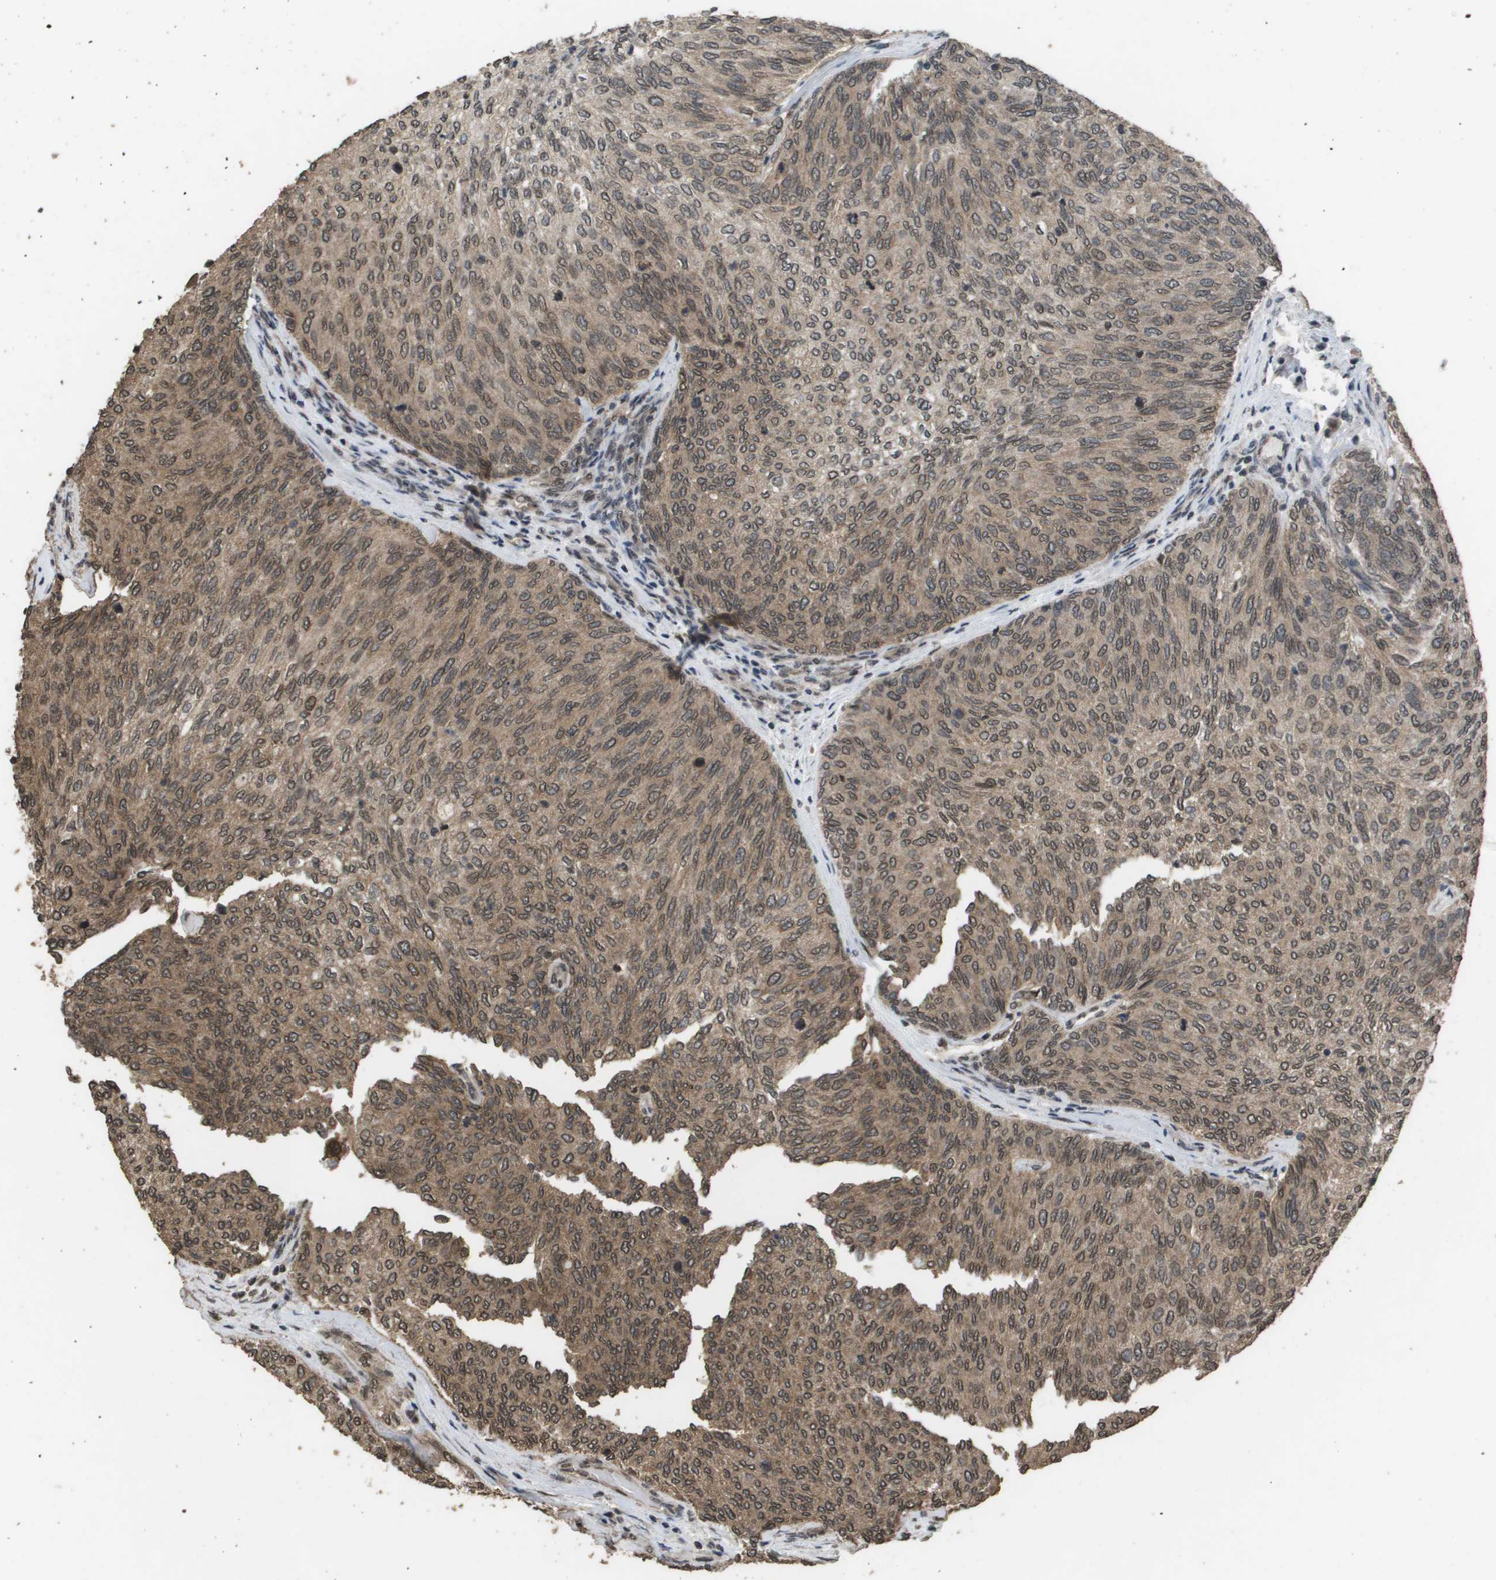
{"staining": {"intensity": "moderate", "quantity": ">75%", "location": "cytoplasmic/membranous,nuclear"}, "tissue": "urothelial cancer", "cell_type": "Tumor cells", "image_type": "cancer", "snomed": [{"axis": "morphology", "description": "Urothelial carcinoma, Low grade"}, {"axis": "topography", "description": "Urinary bladder"}], "caption": "This is a histology image of immunohistochemistry (IHC) staining of low-grade urothelial carcinoma, which shows moderate staining in the cytoplasmic/membranous and nuclear of tumor cells.", "gene": "AXIN2", "patient": {"sex": "female", "age": 79}}